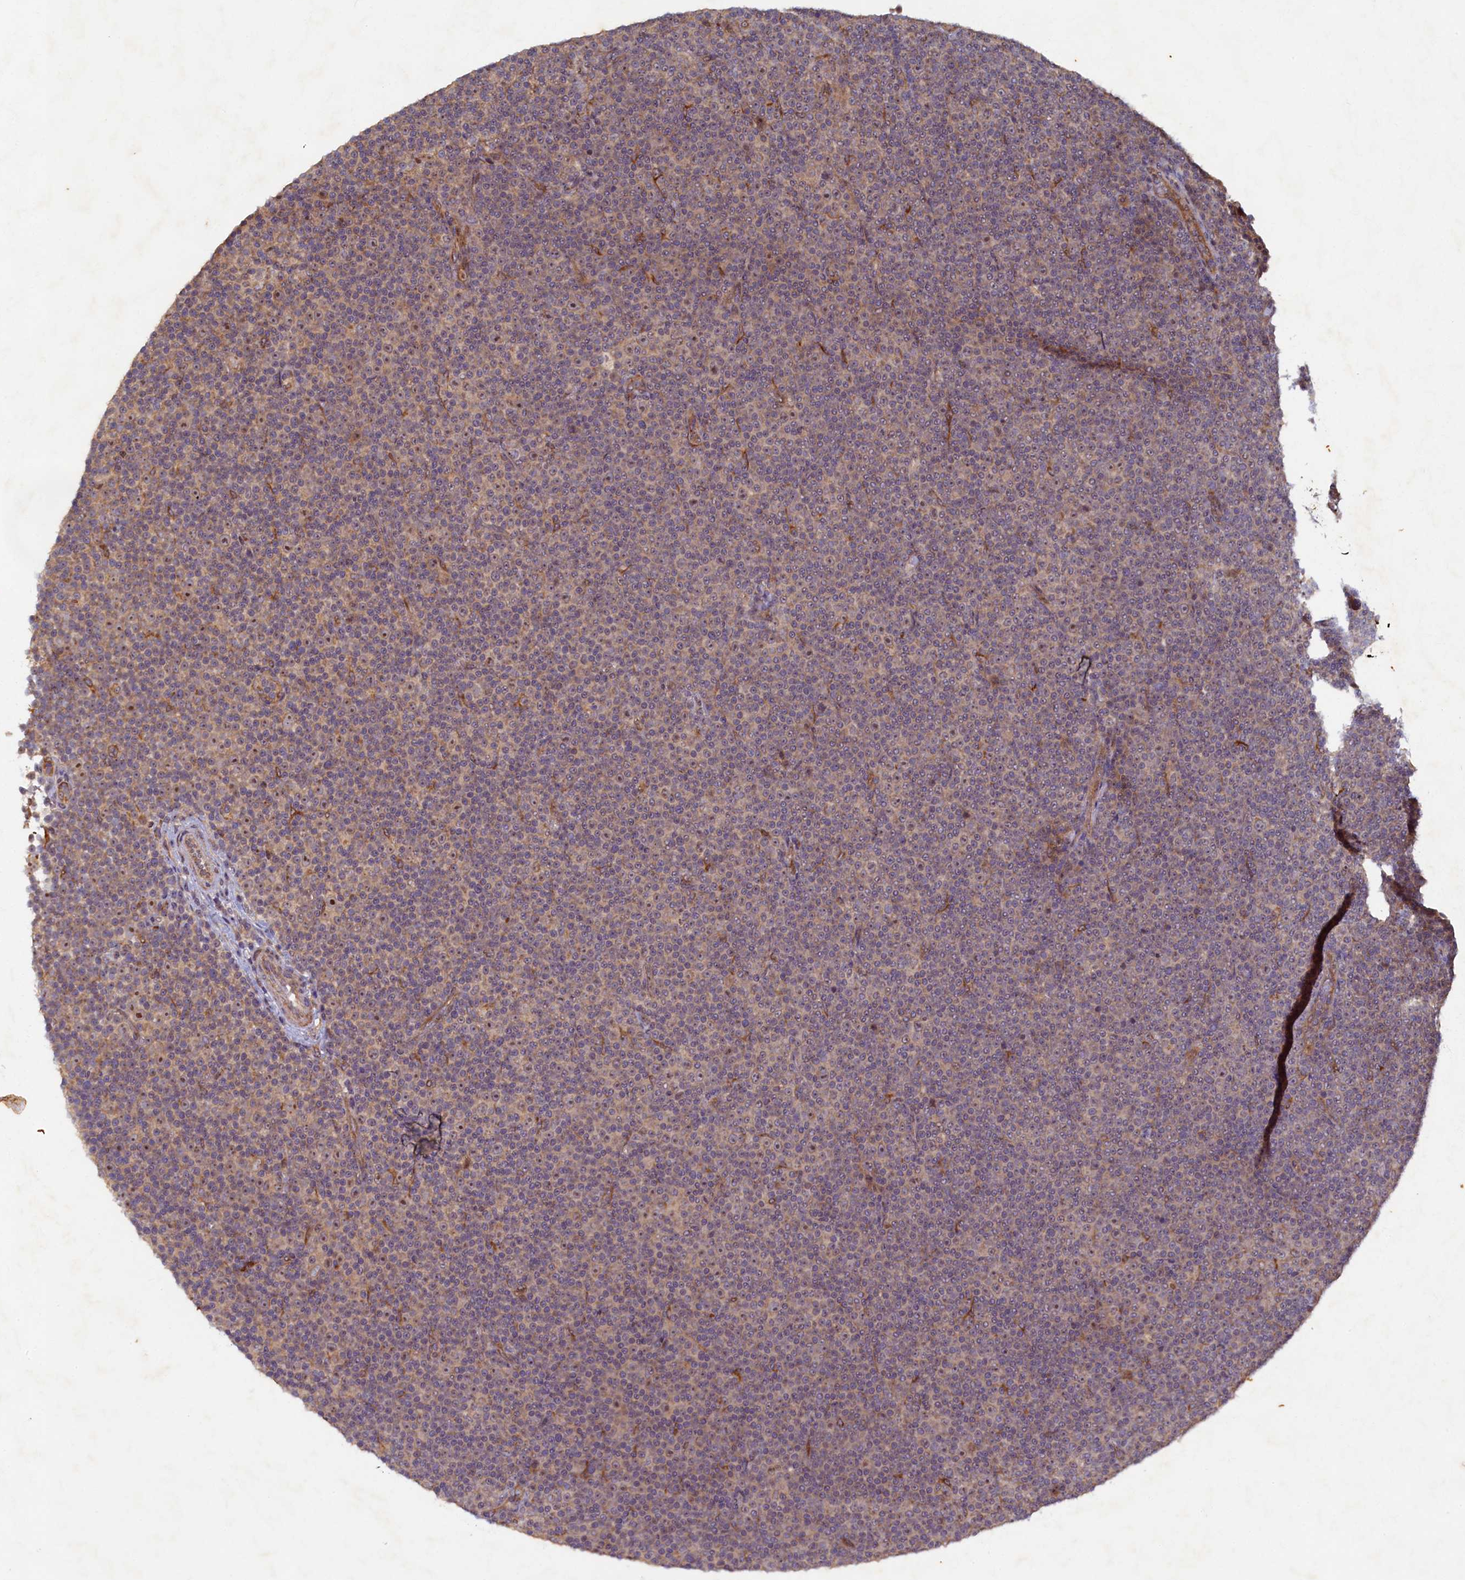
{"staining": {"intensity": "weak", "quantity": ">75%", "location": "cytoplasmic/membranous,nuclear"}, "tissue": "lymphoma", "cell_type": "Tumor cells", "image_type": "cancer", "snomed": [{"axis": "morphology", "description": "Malignant lymphoma, non-Hodgkin's type, Low grade"}, {"axis": "topography", "description": "Lymph node"}], "caption": "This photomicrograph displays malignant lymphoma, non-Hodgkin's type (low-grade) stained with immunohistochemistry (IHC) to label a protein in brown. The cytoplasmic/membranous and nuclear of tumor cells show weak positivity for the protein. Nuclei are counter-stained blue.", "gene": "CEP20", "patient": {"sex": "female", "age": 67}}